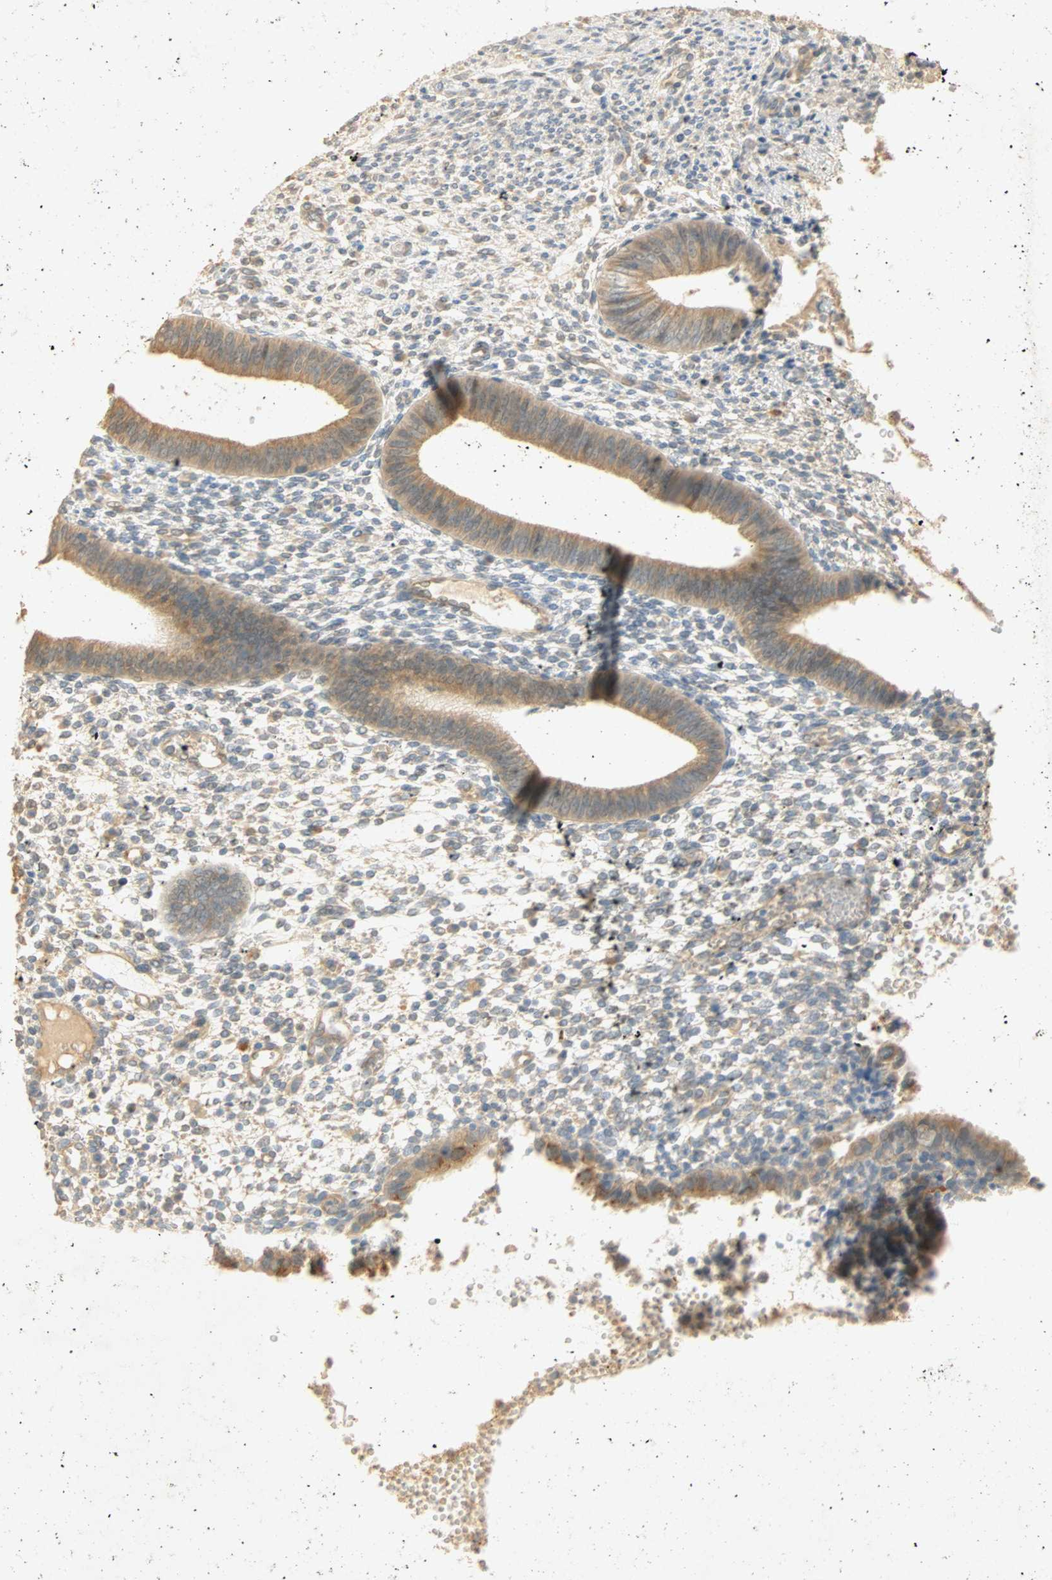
{"staining": {"intensity": "weak", "quantity": "25%-75%", "location": "cytoplasmic/membranous"}, "tissue": "endometrium", "cell_type": "Cells in endometrial stroma", "image_type": "normal", "snomed": [{"axis": "morphology", "description": "Normal tissue, NOS"}, {"axis": "topography", "description": "Endometrium"}], "caption": "Cells in endometrial stroma exhibit low levels of weak cytoplasmic/membranous staining in about 25%-75% of cells in benign endometrium.", "gene": "SELENBP1", "patient": {"sex": "female", "age": 35}}